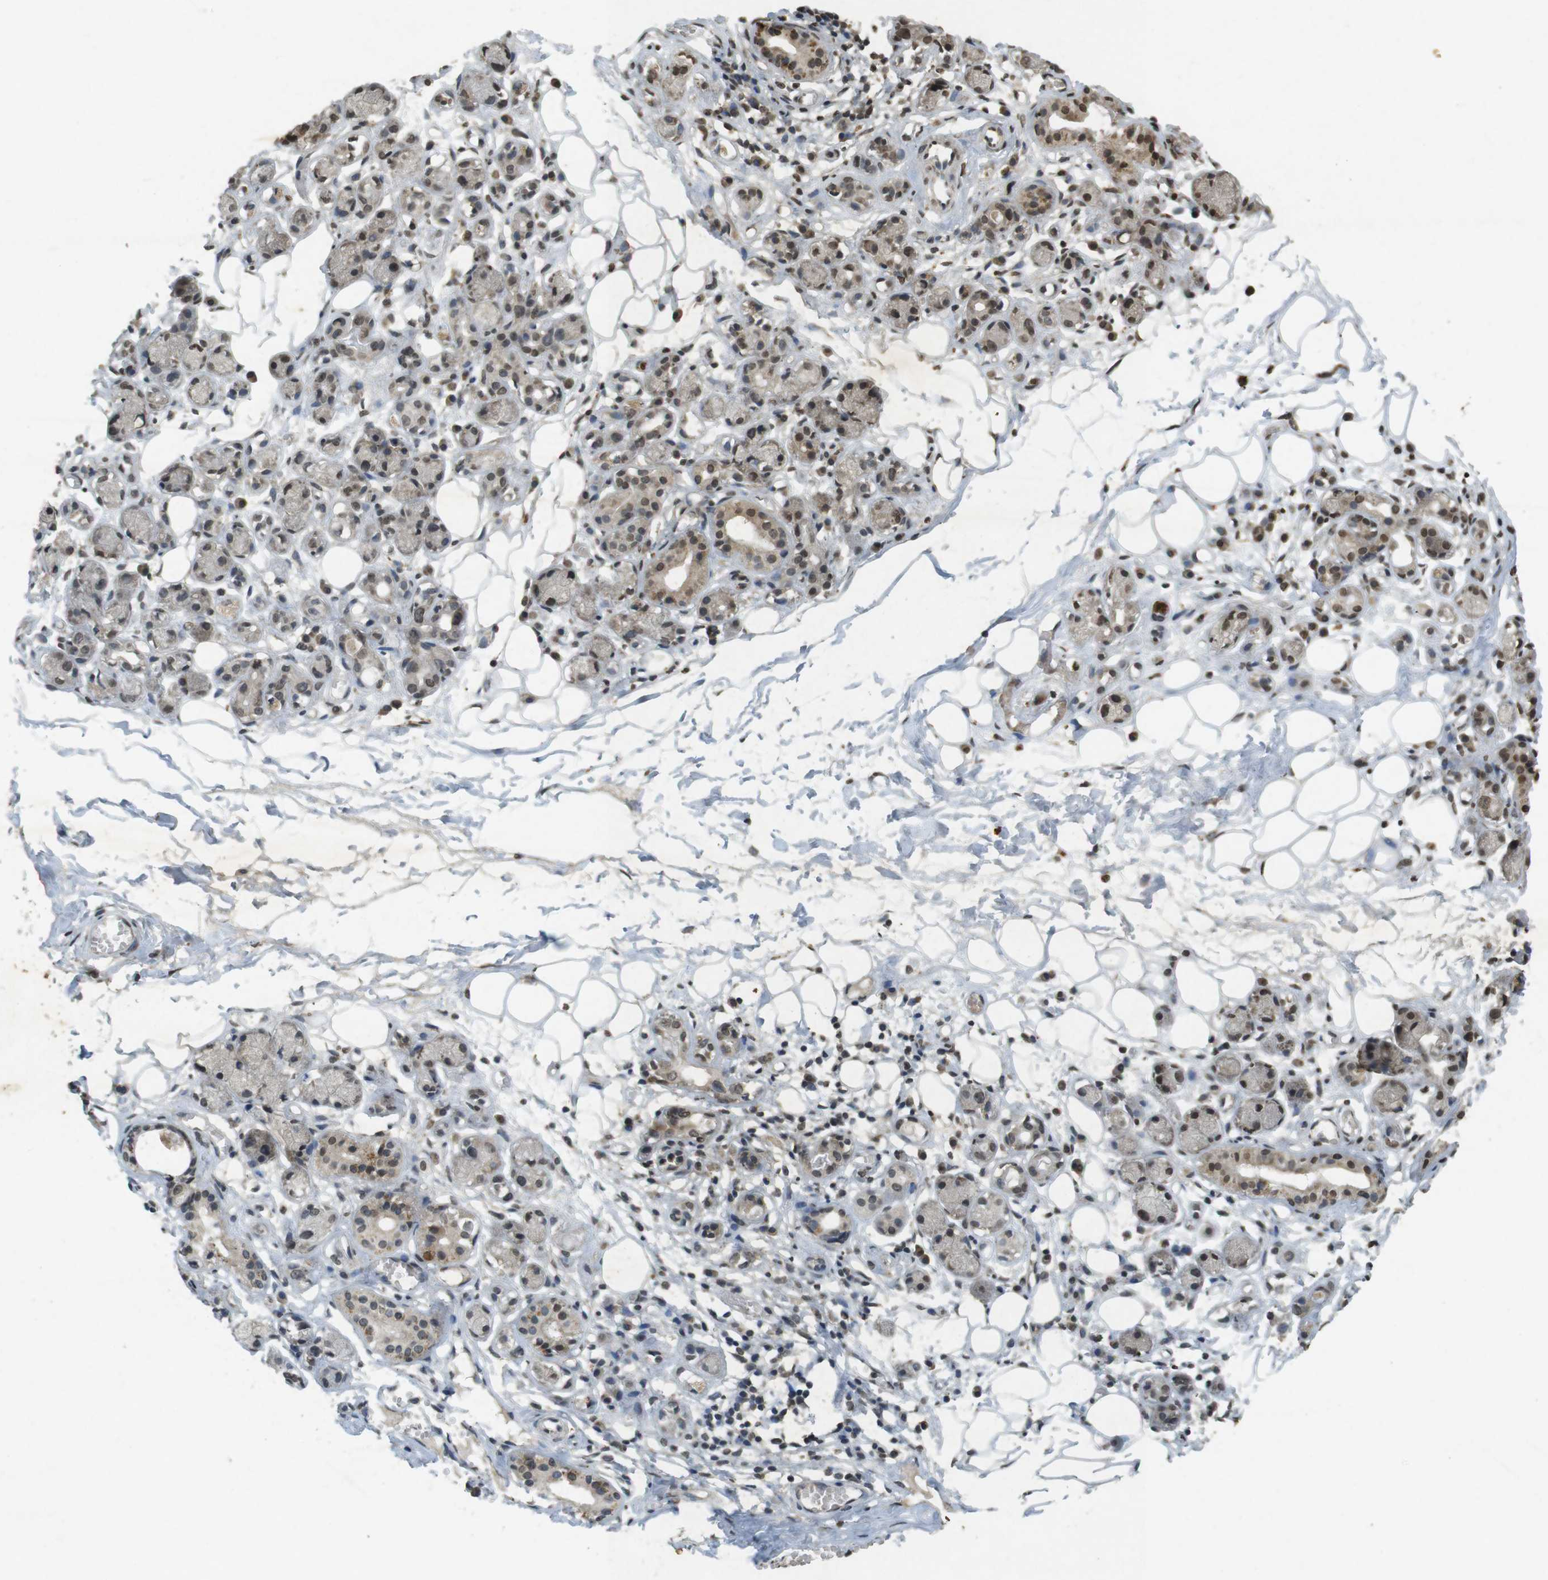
{"staining": {"intensity": "moderate", "quantity": ">75%", "location": "nuclear"}, "tissue": "adipose tissue", "cell_type": "Adipocytes", "image_type": "normal", "snomed": [{"axis": "morphology", "description": "Normal tissue, NOS"}, {"axis": "morphology", "description": "Inflammation, NOS"}, {"axis": "topography", "description": "Vascular tissue"}, {"axis": "topography", "description": "Salivary gland"}], "caption": "DAB (3,3'-diaminobenzidine) immunohistochemical staining of benign human adipose tissue displays moderate nuclear protein positivity in about >75% of adipocytes. (DAB (3,3'-diaminobenzidine) = brown stain, brightfield microscopy at high magnification).", "gene": "ORC4", "patient": {"sex": "female", "age": 75}}